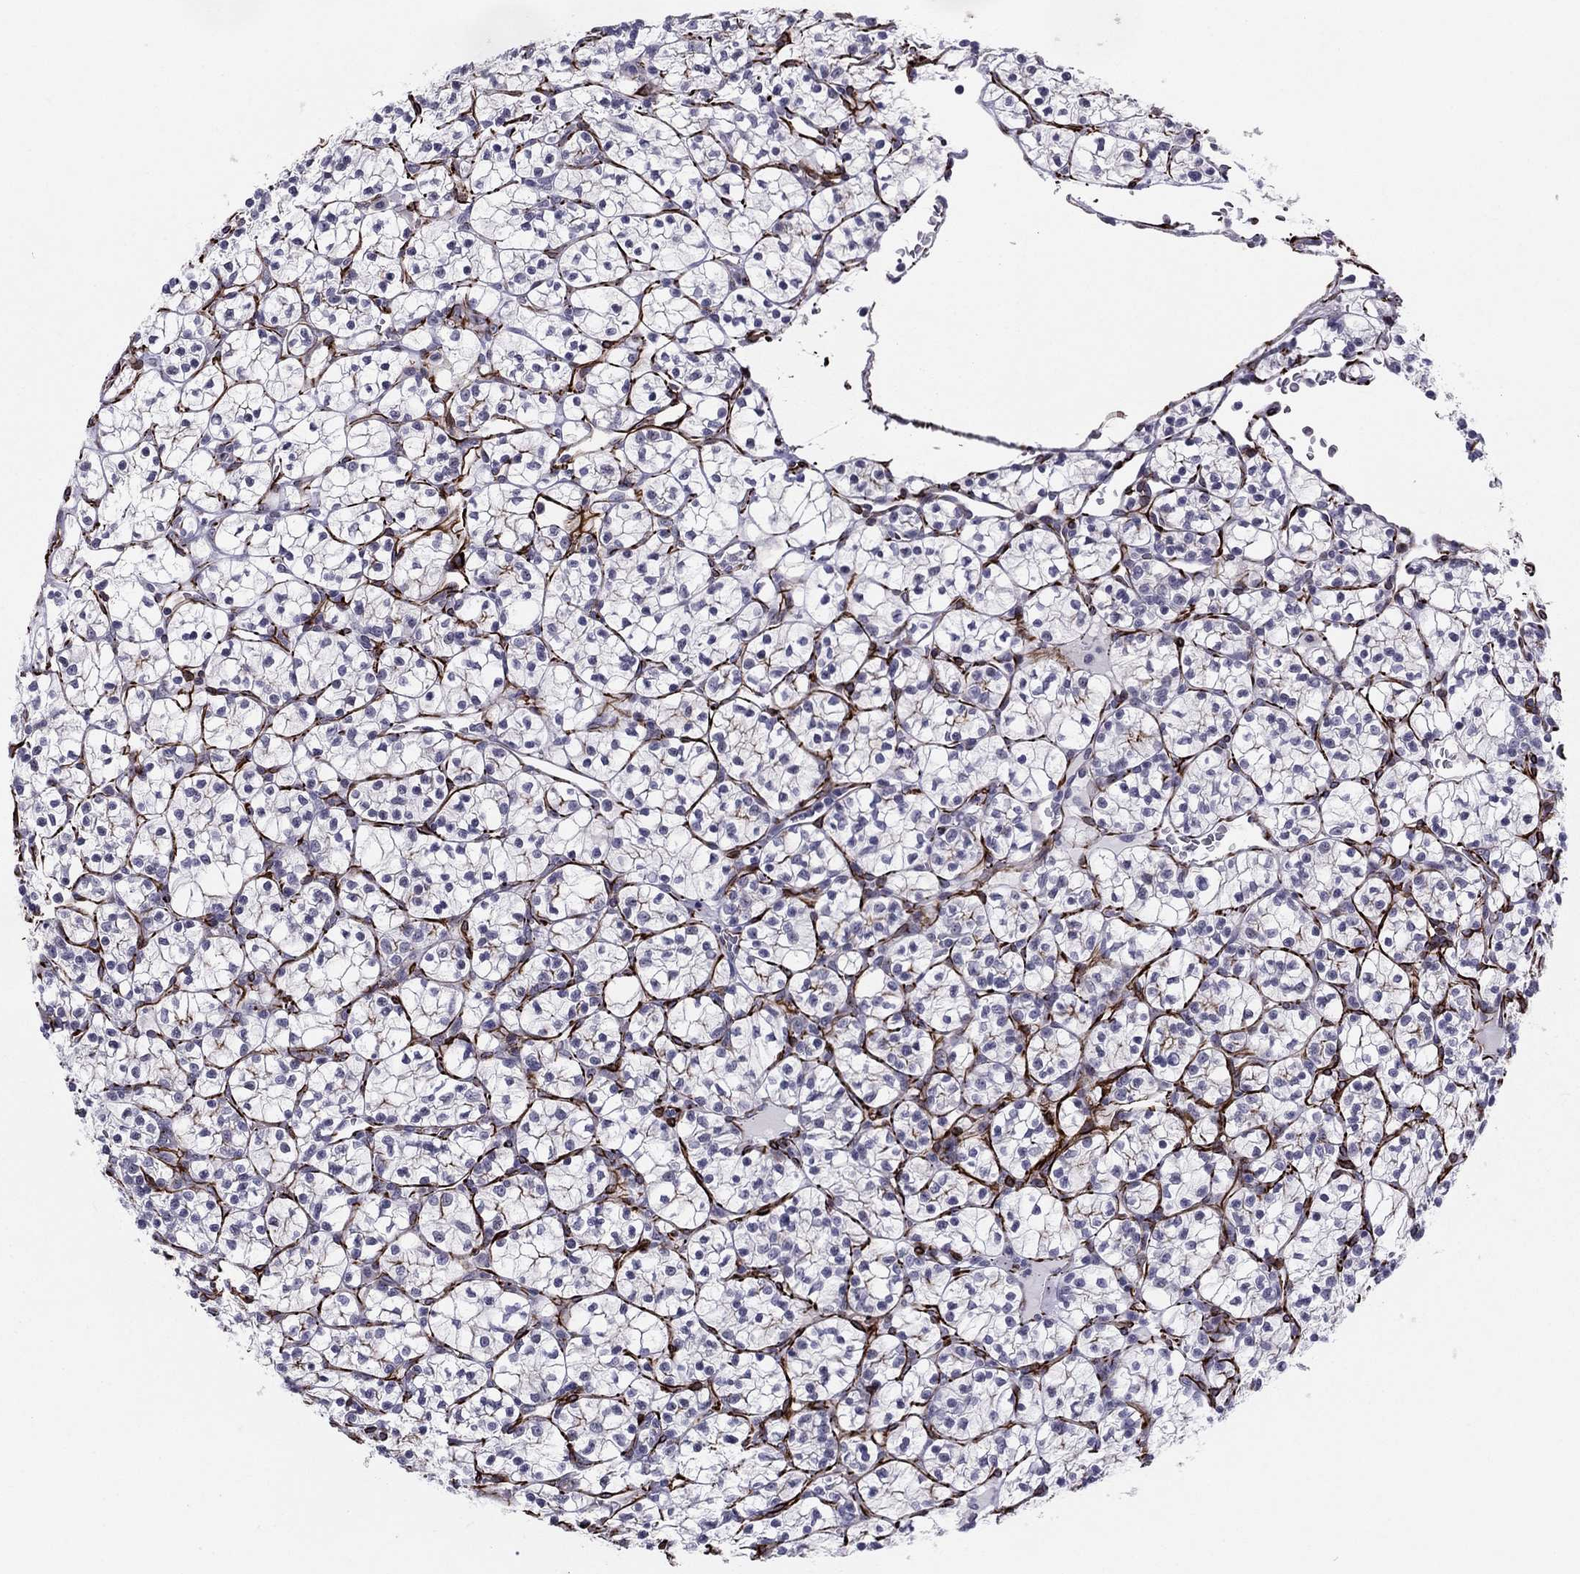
{"staining": {"intensity": "negative", "quantity": "none", "location": "none"}, "tissue": "renal cancer", "cell_type": "Tumor cells", "image_type": "cancer", "snomed": [{"axis": "morphology", "description": "Adenocarcinoma, NOS"}, {"axis": "topography", "description": "Kidney"}], "caption": "Human renal cancer (adenocarcinoma) stained for a protein using IHC exhibits no expression in tumor cells.", "gene": "ANKS4B", "patient": {"sex": "female", "age": 89}}